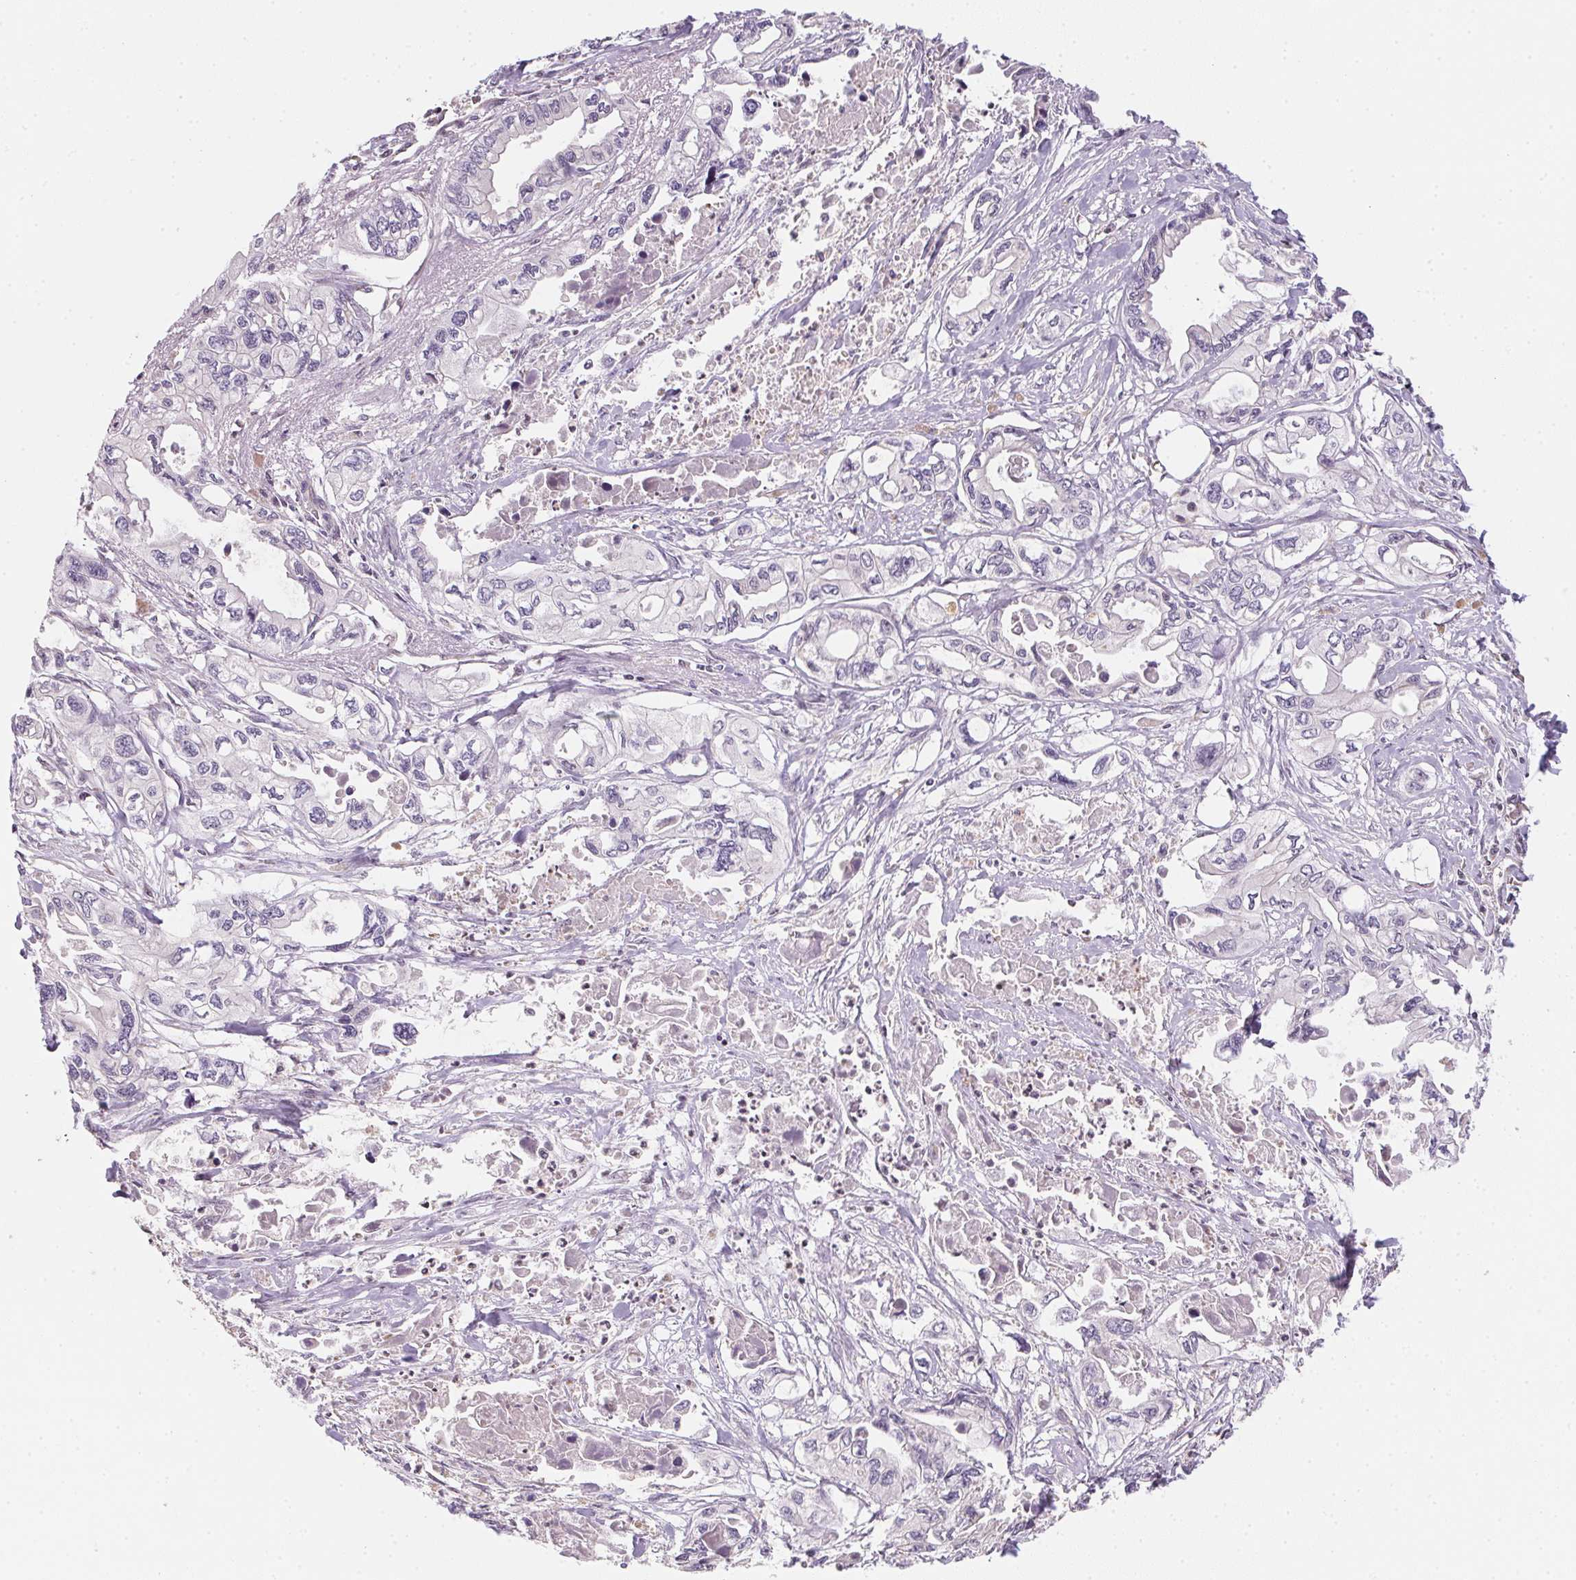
{"staining": {"intensity": "negative", "quantity": "none", "location": "none"}, "tissue": "pancreatic cancer", "cell_type": "Tumor cells", "image_type": "cancer", "snomed": [{"axis": "morphology", "description": "Adenocarcinoma, NOS"}, {"axis": "topography", "description": "Pancreas"}], "caption": "Immunohistochemical staining of human pancreatic cancer exhibits no significant staining in tumor cells.", "gene": "ALDH8A1", "patient": {"sex": "male", "age": 68}}